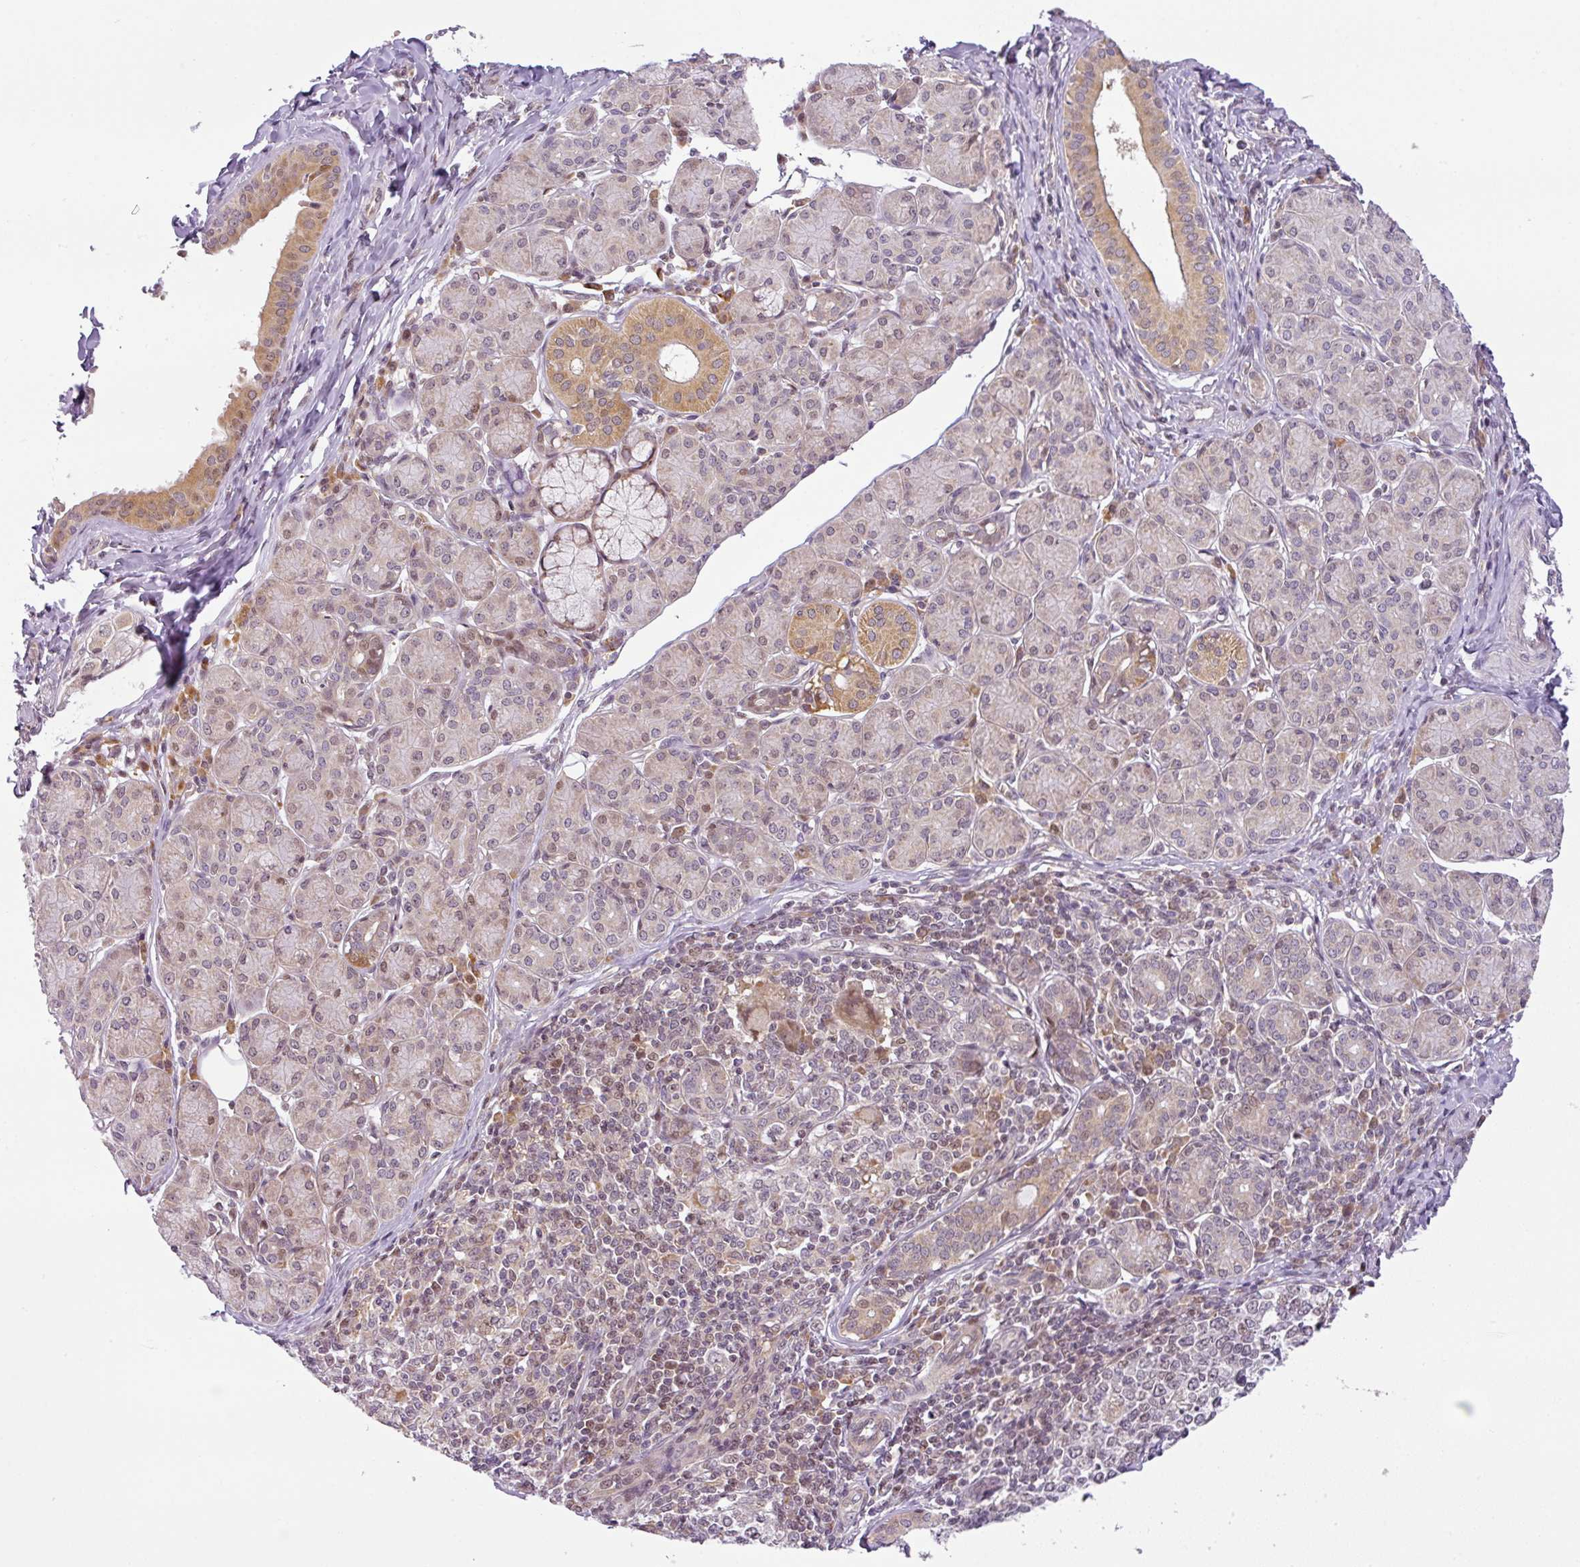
{"staining": {"intensity": "moderate", "quantity": "<25%", "location": "cytoplasmic/membranous,nuclear"}, "tissue": "salivary gland", "cell_type": "Glandular cells", "image_type": "normal", "snomed": [{"axis": "morphology", "description": "Normal tissue, NOS"}, {"axis": "morphology", "description": "Inflammation, NOS"}, {"axis": "topography", "description": "Lymph node"}, {"axis": "topography", "description": "Salivary gland"}], "caption": "Immunohistochemistry photomicrograph of benign salivary gland: salivary gland stained using immunohistochemistry shows low levels of moderate protein expression localized specifically in the cytoplasmic/membranous,nuclear of glandular cells, appearing as a cytoplasmic/membranous,nuclear brown color.", "gene": "NDUFB2", "patient": {"sex": "male", "age": 3}}